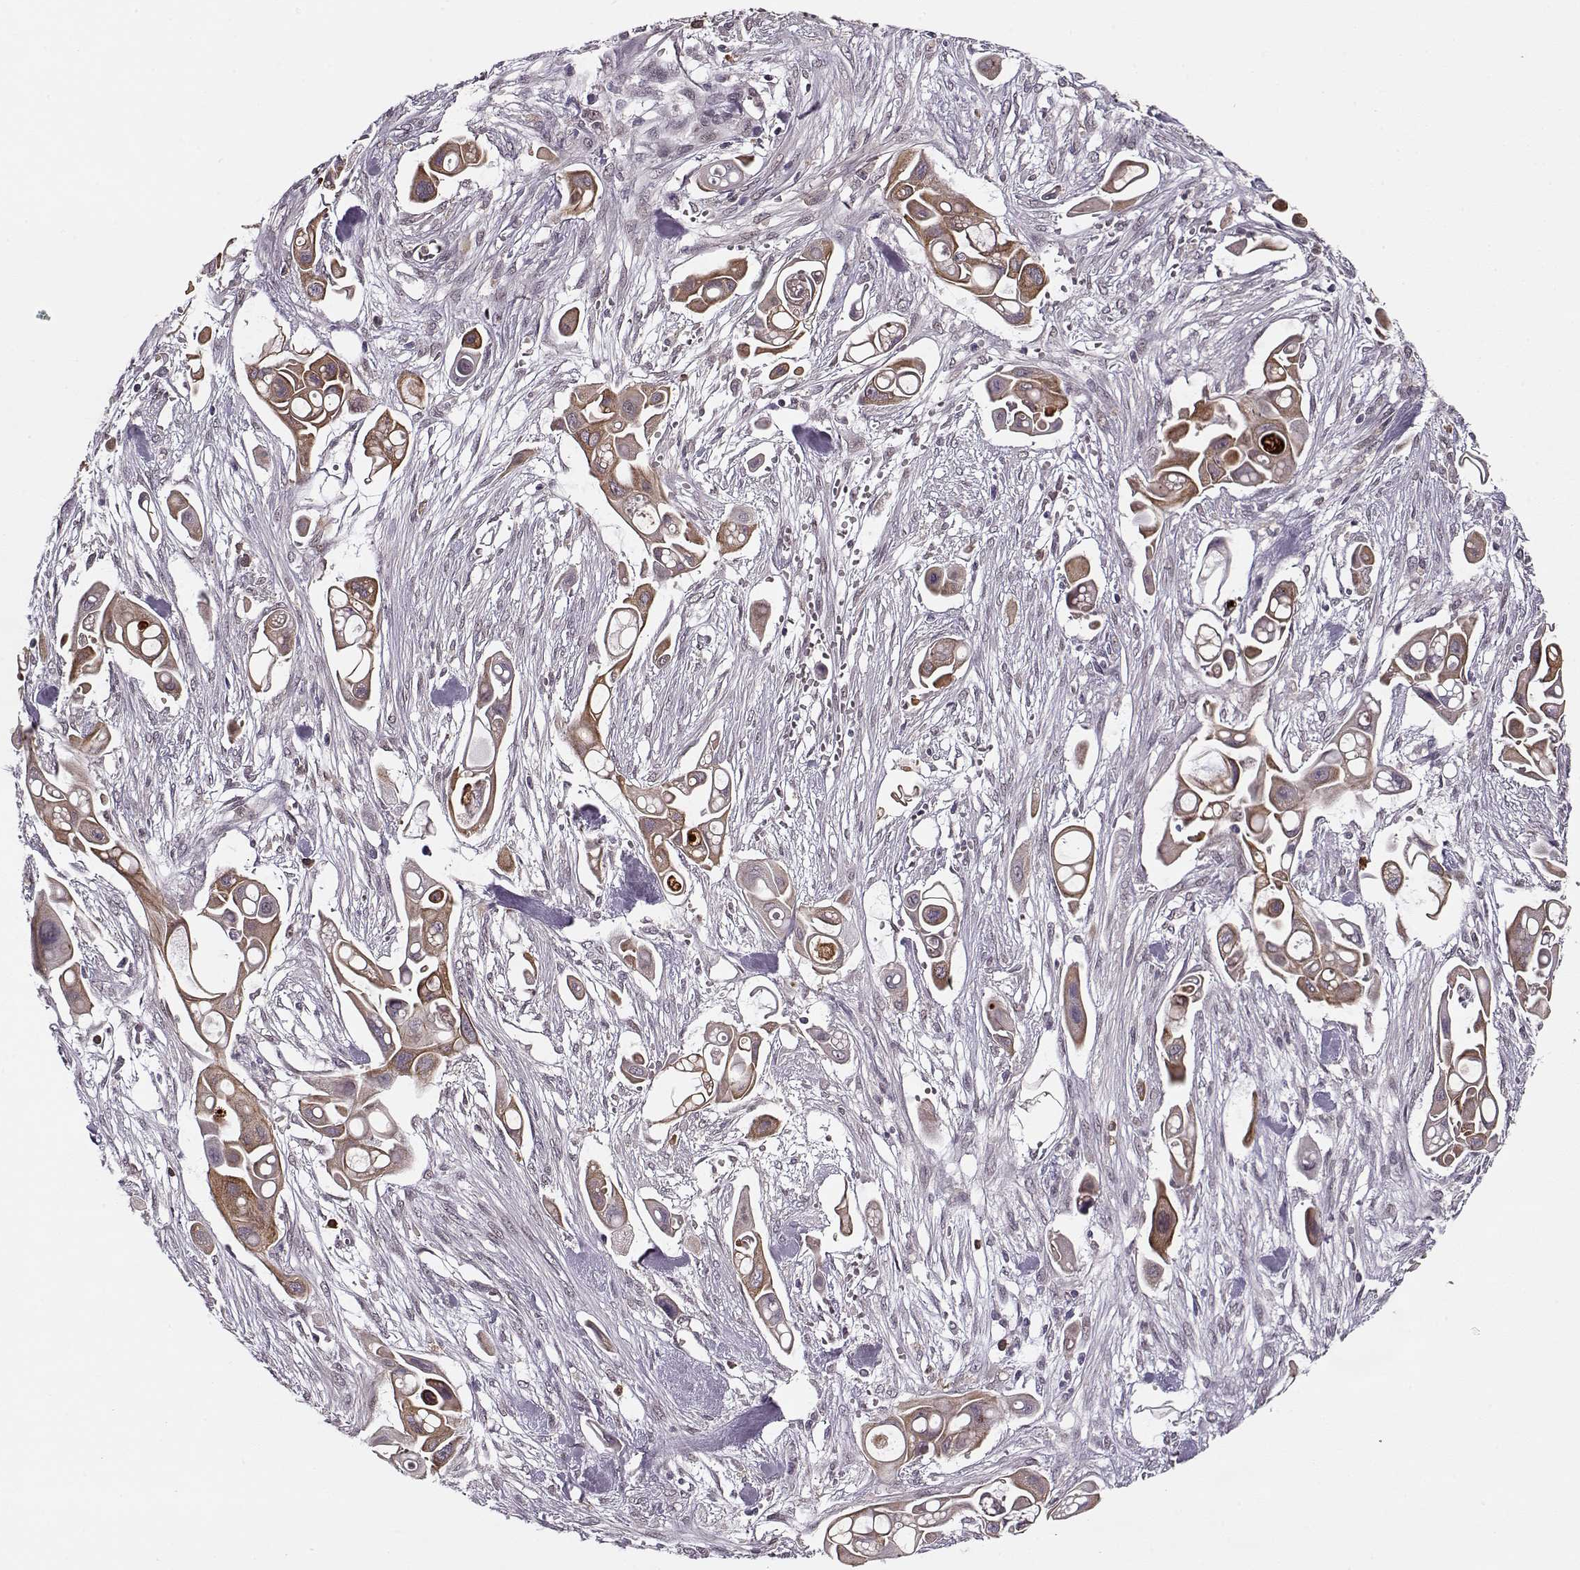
{"staining": {"intensity": "strong", "quantity": ">75%", "location": "cytoplasmic/membranous"}, "tissue": "pancreatic cancer", "cell_type": "Tumor cells", "image_type": "cancer", "snomed": [{"axis": "morphology", "description": "Adenocarcinoma, NOS"}, {"axis": "topography", "description": "Pancreas"}], "caption": "Adenocarcinoma (pancreatic) stained with DAB IHC shows high levels of strong cytoplasmic/membranous expression in approximately >75% of tumor cells. (Stains: DAB in brown, nuclei in blue, Microscopy: brightfield microscopy at high magnification).", "gene": "DENND4B", "patient": {"sex": "male", "age": 50}}